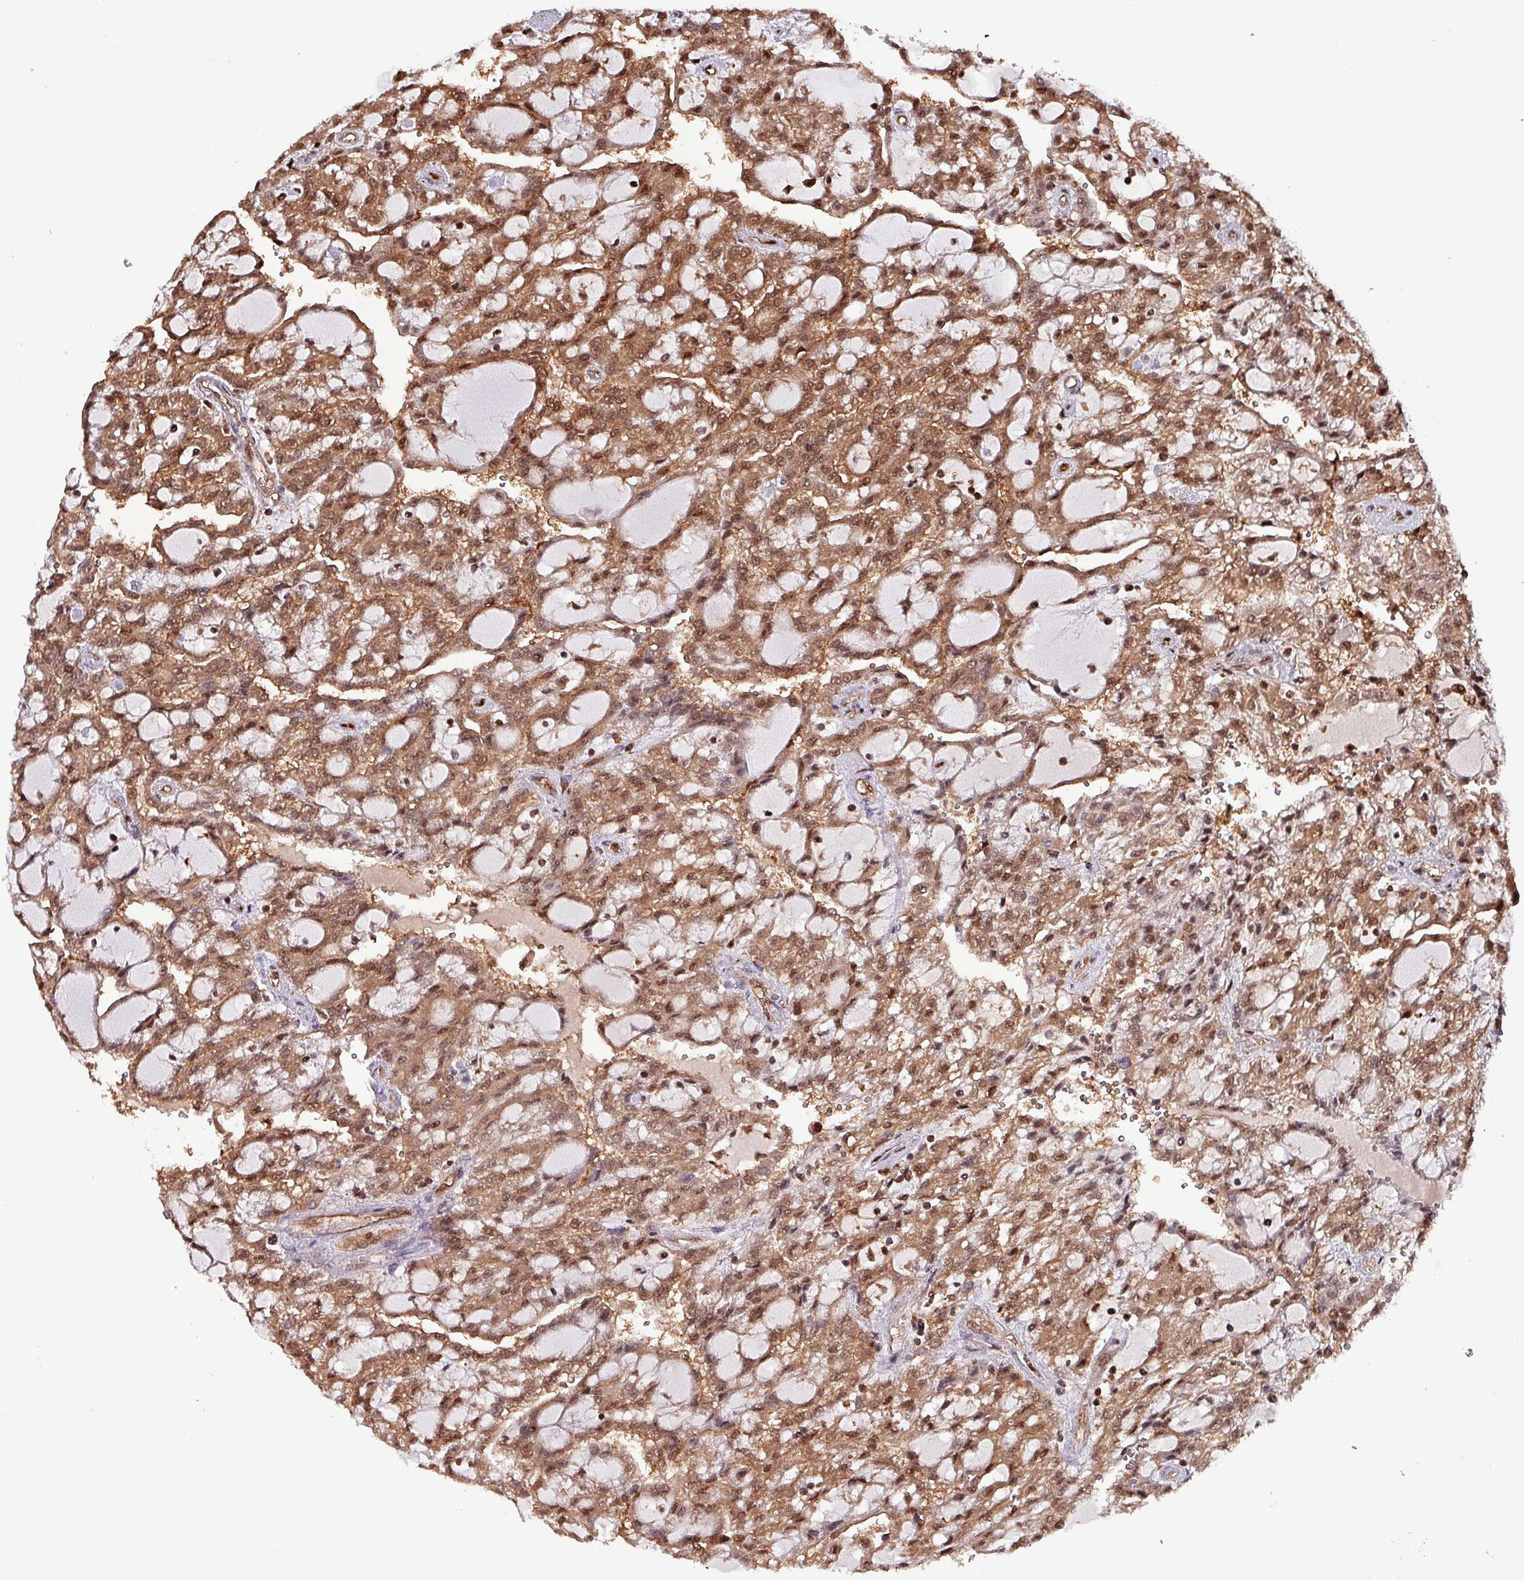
{"staining": {"intensity": "strong", "quantity": ">75%", "location": "cytoplasmic/membranous,nuclear"}, "tissue": "renal cancer", "cell_type": "Tumor cells", "image_type": "cancer", "snomed": [{"axis": "morphology", "description": "Adenocarcinoma, NOS"}, {"axis": "topography", "description": "Kidney"}], "caption": "Immunohistochemistry of human renal cancer reveals high levels of strong cytoplasmic/membranous and nuclear staining in about >75% of tumor cells.", "gene": "PSMB8", "patient": {"sex": "male", "age": 63}}